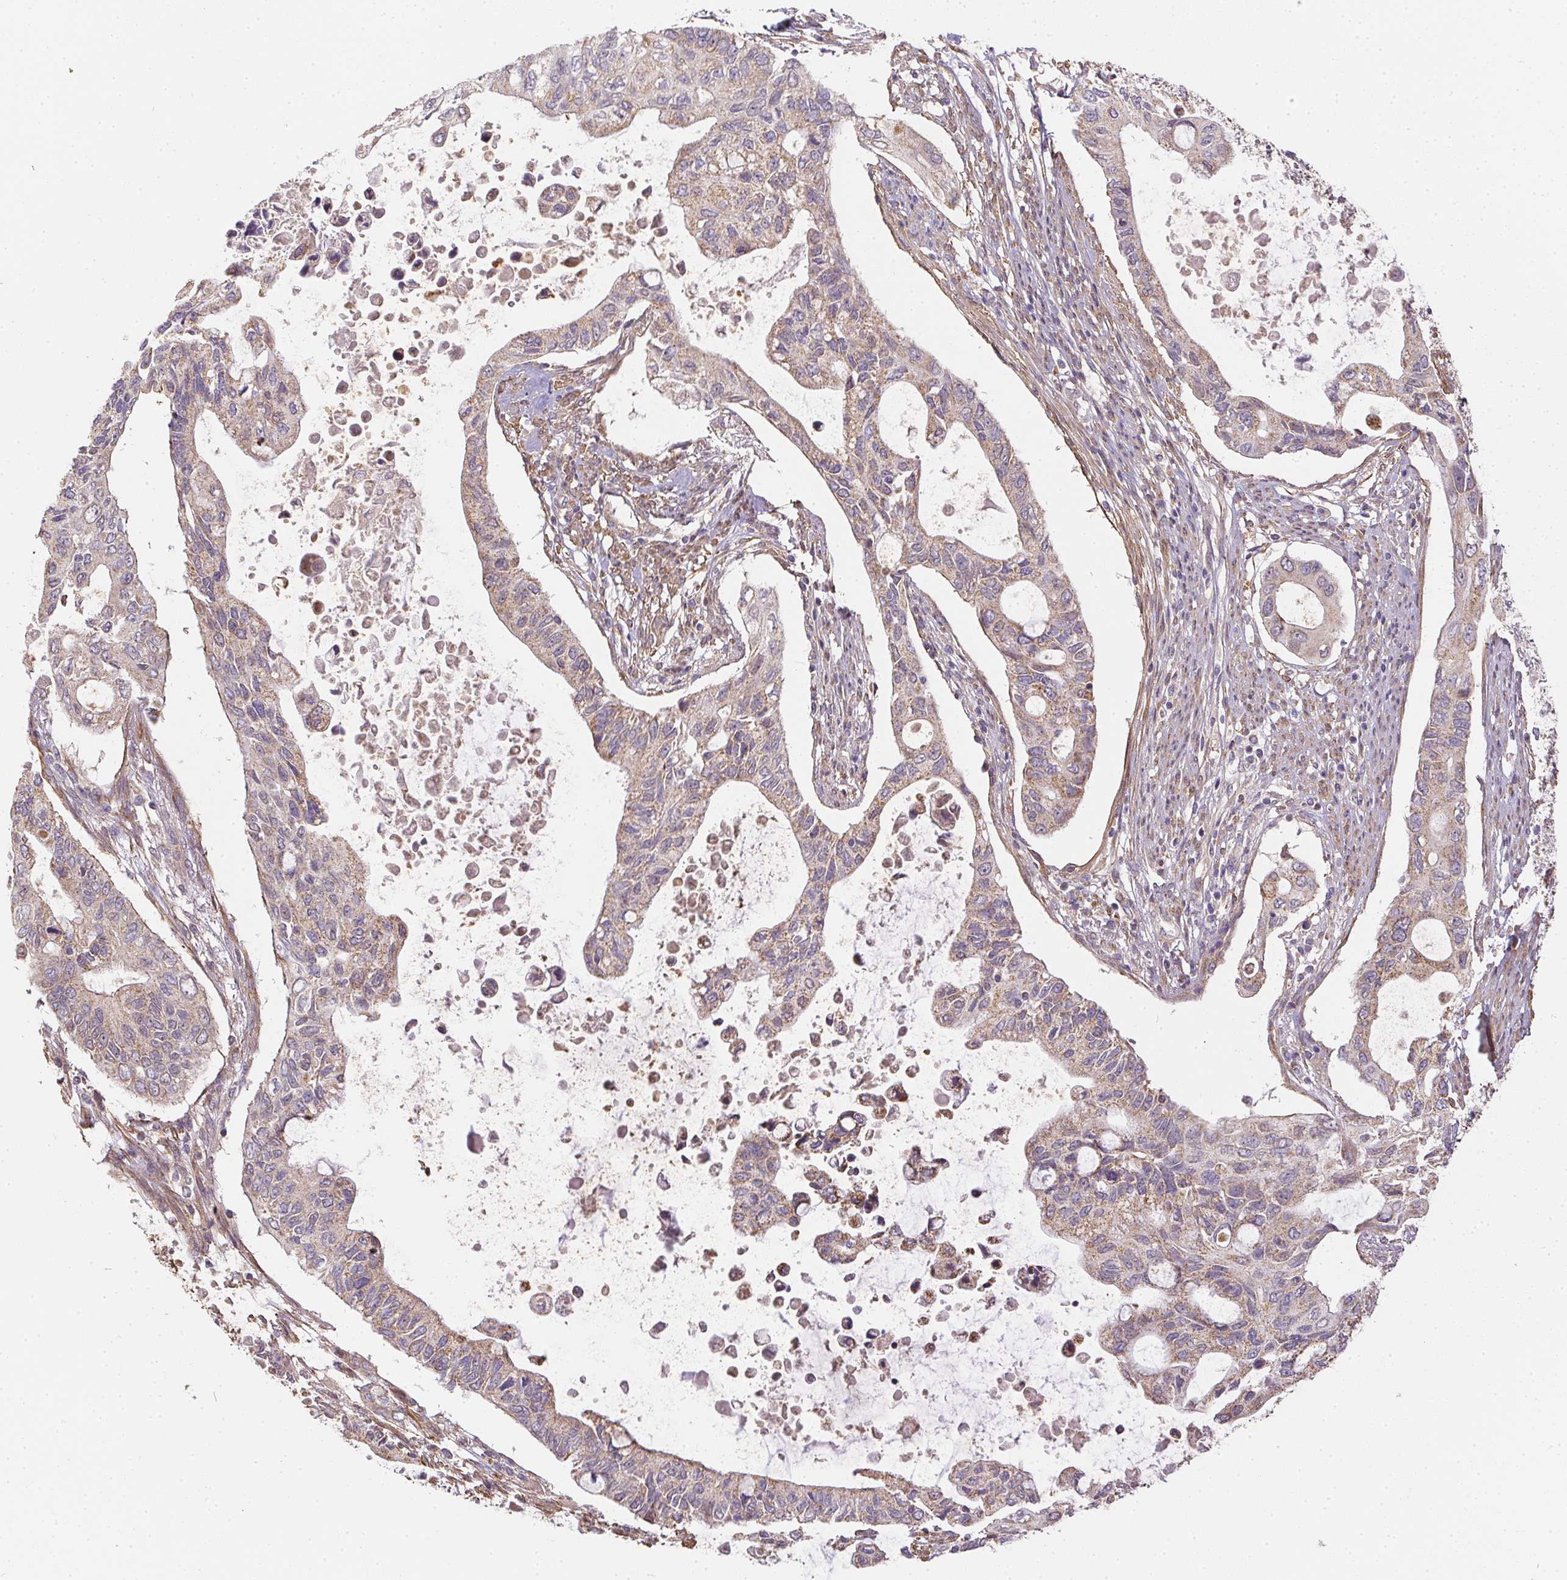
{"staining": {"intensity": "weak", "quantity": "25%-75%", "location": "cytoplasmic/membranous"}, "tissue": "pancreatic cancer", "cell_type": "Tumor cells", "image_type": "cancer", "snomed": [{"axis": "morphology", "description": "Adenocarcinoma, NOS"}, {"axis": "topography", "description": "Pancreas"}], "caption": "Pancreatic cancer stained with DAB (3,3'-diaminobenzidine) IHC reveals low levels of weak cytoplasmic/membranous positivity in about 25%-75% of tumor cells.", "gene": "REV3L", "patient": {"sex": "female", "age": 63}}